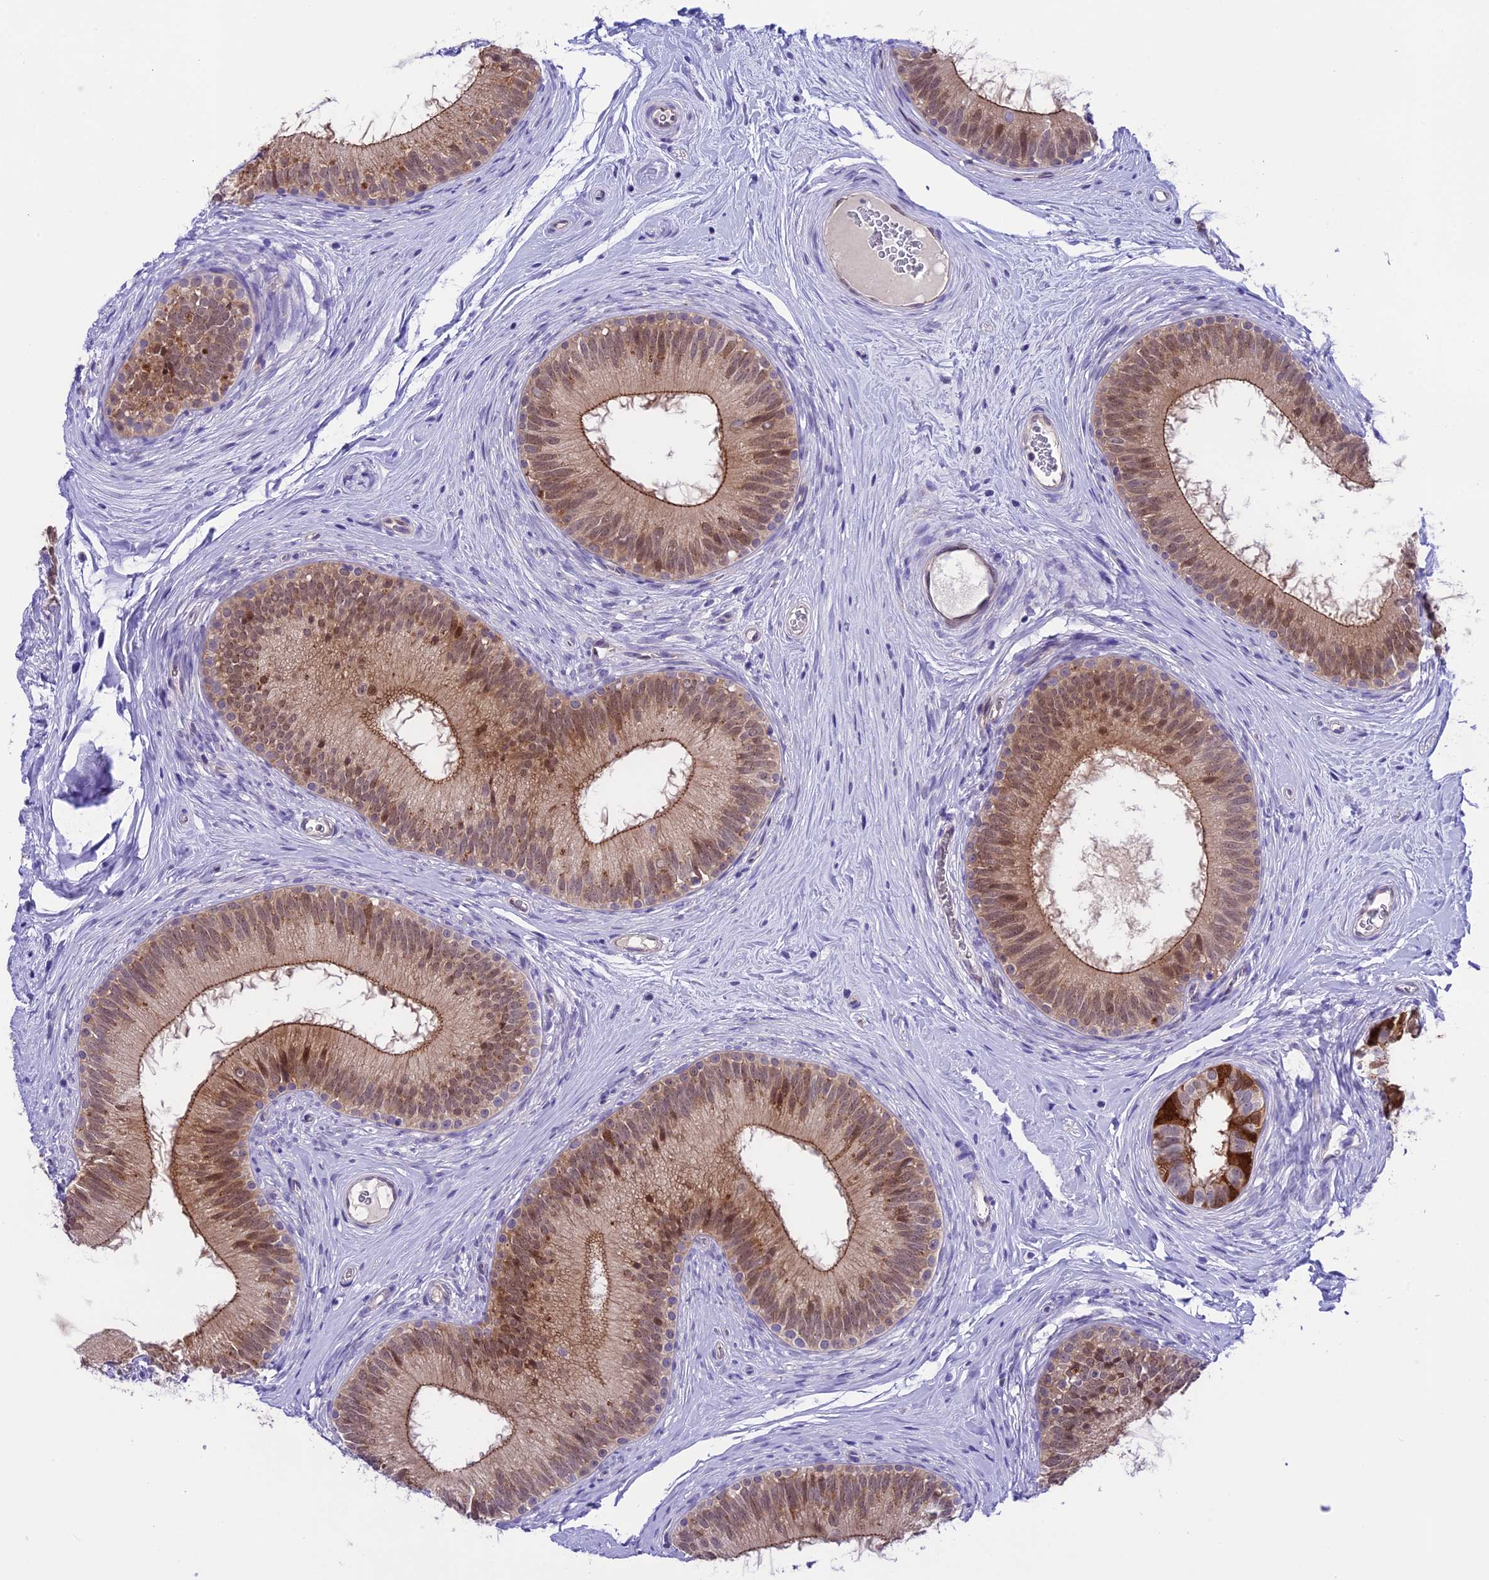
{"staining": {"intensity": "weak", "quantity": "25%-75%", "location": "cytoplasmic/membranous,nuclear"}, "tissue": "epididymis", "cell_type": "Glandular cells", "image_type": "normal", "snomed": [{"axis": "morphology", "description": "Normal tissue, NOS"}, {"axis": "topography", "description": "Epididymis"}], "caption": "Immunohistochemical staining of unremarkable epididymis exhibits 25%-75% levels of weak cytoplasmic/membranous,nuclear protein expression in about 25%-75% of glandular cells.", "gene": "PRR15", "patient": {"sex": "male", "age": 33}}